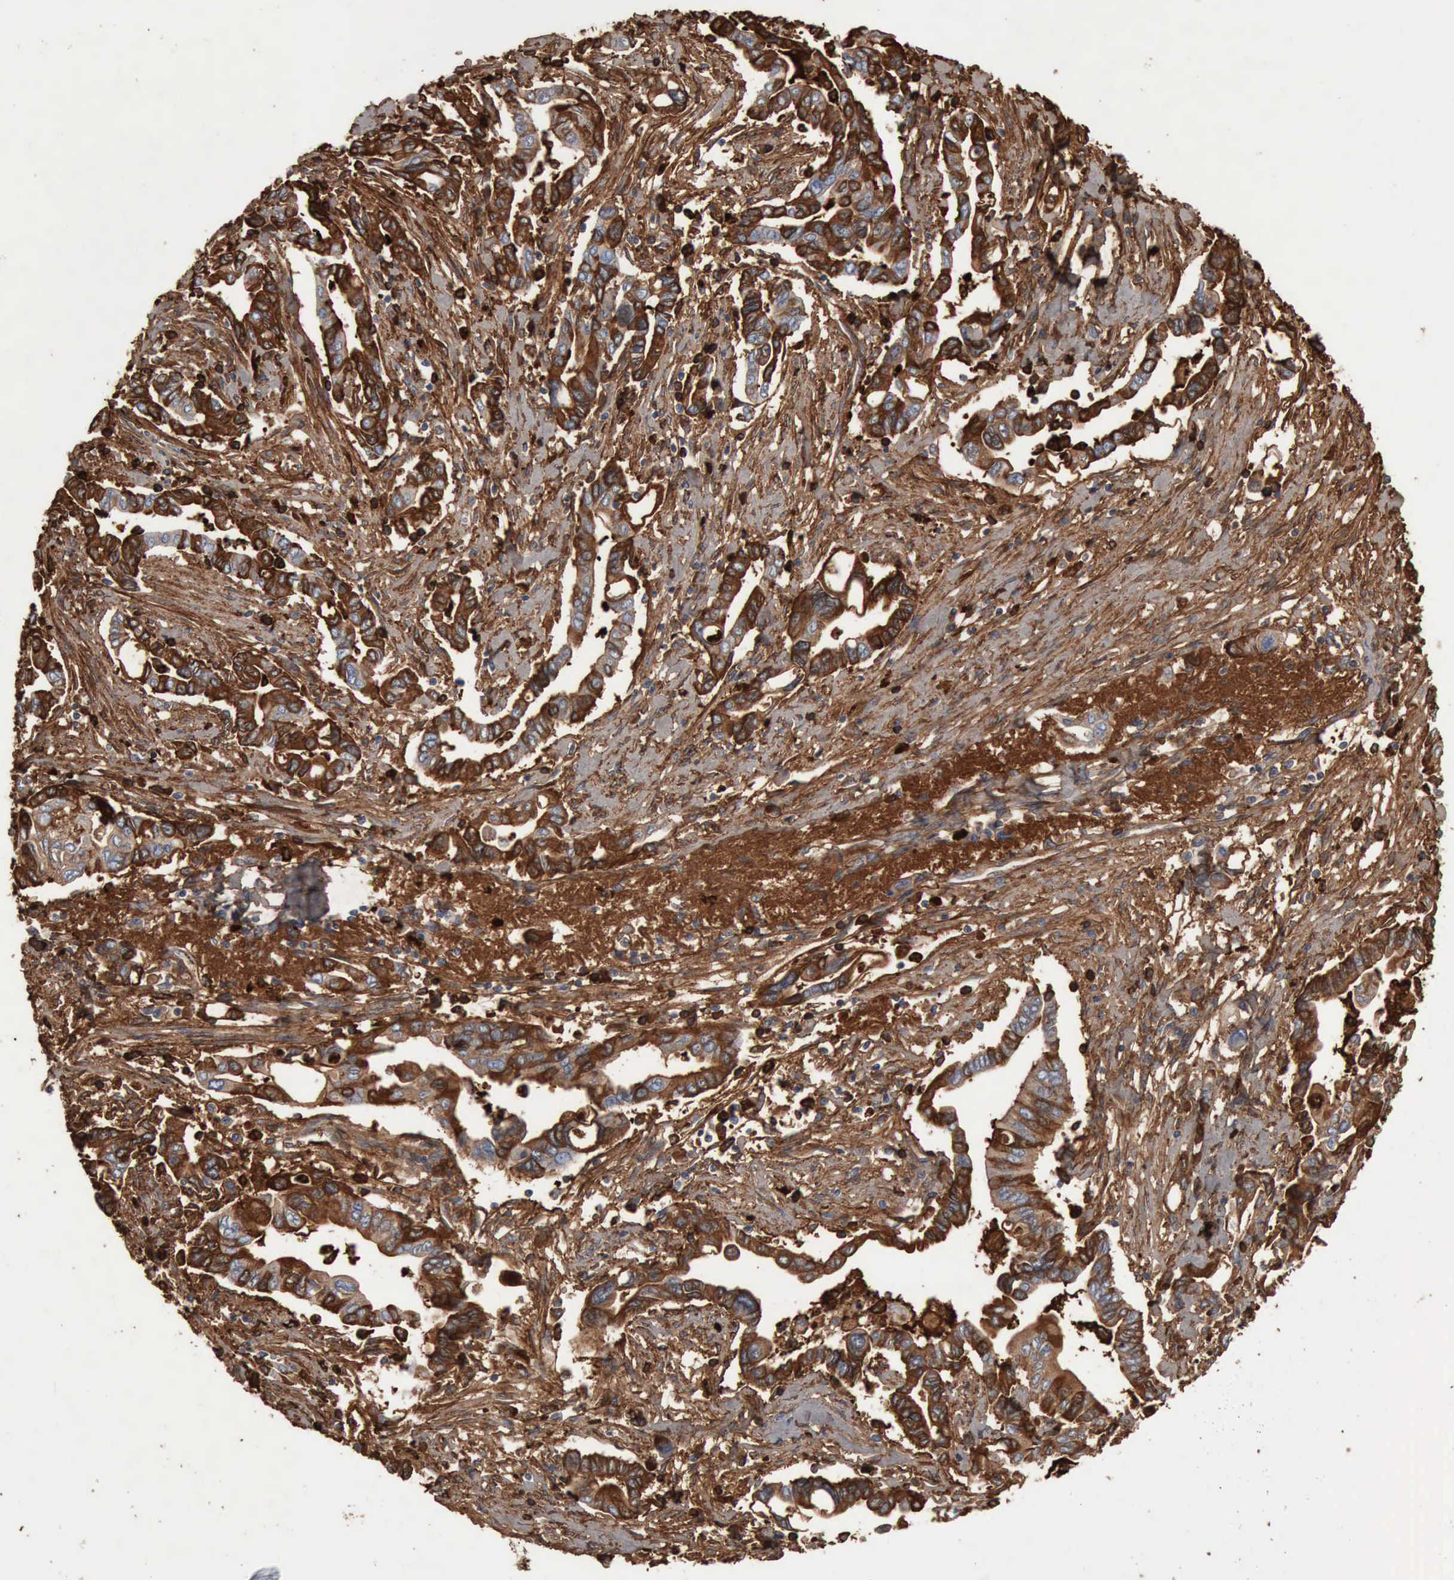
{"staining": {"intensity": "strong", "quantity": ">75%", "location": "cytoplasmic/membranous"}, "tissue": "pancreatic cancer", "cell_type": "Tumor cells", "image_type": "cancer", "snomed": [{"axis": "morphology", "description": "Adenocarcinoma, NOS"}, {"axis": "topography", "description": "Pancreas"}], "caption": "IHC of pancreatic cancer reveals high levels of strong cytoplasmic/membranous expression in approximately >75% of tumor cells.", "gene": "FN1", "patient": {"sex": "female", "age": 57}}